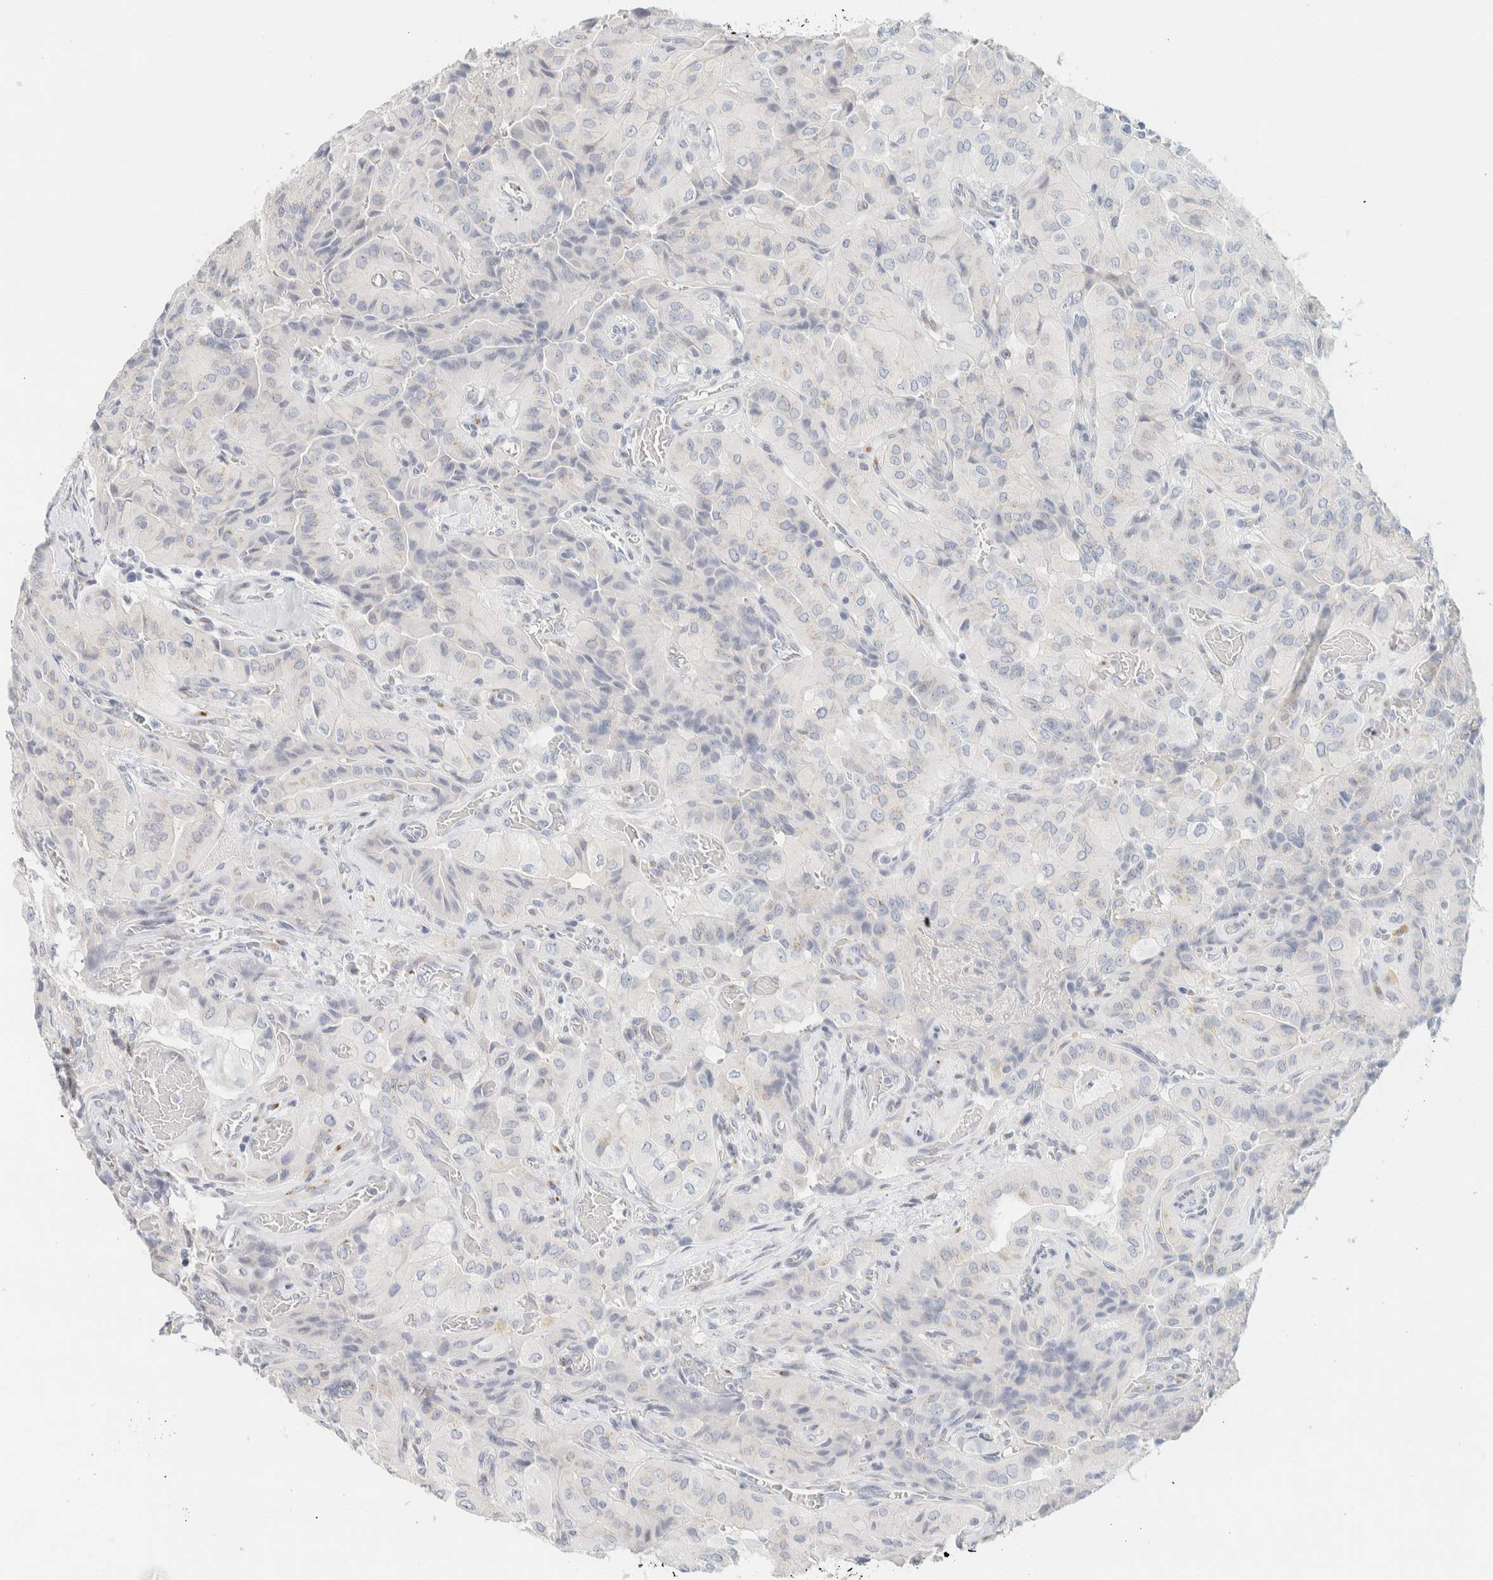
{"staining": {"intensity": "negative", "quantity": "none", "location": "none"}, "tissue": "thyroid cancer", "cell_type": "Tumor cells", "image_type": "cancer", "snomed": [{"axis": "morphology", "description": "Papillary adenocarcinoma, NOS"}, {"axis": "topography", "description": "Thyroid gland"}], "caption": "A photomicrograph of thyroid cancer (papillary adenocarcinoma) stained for a protein shows no brown staining in tumor cells.", "gene": "SPNS3", "patient": {"sex": "female", "age": 59}}